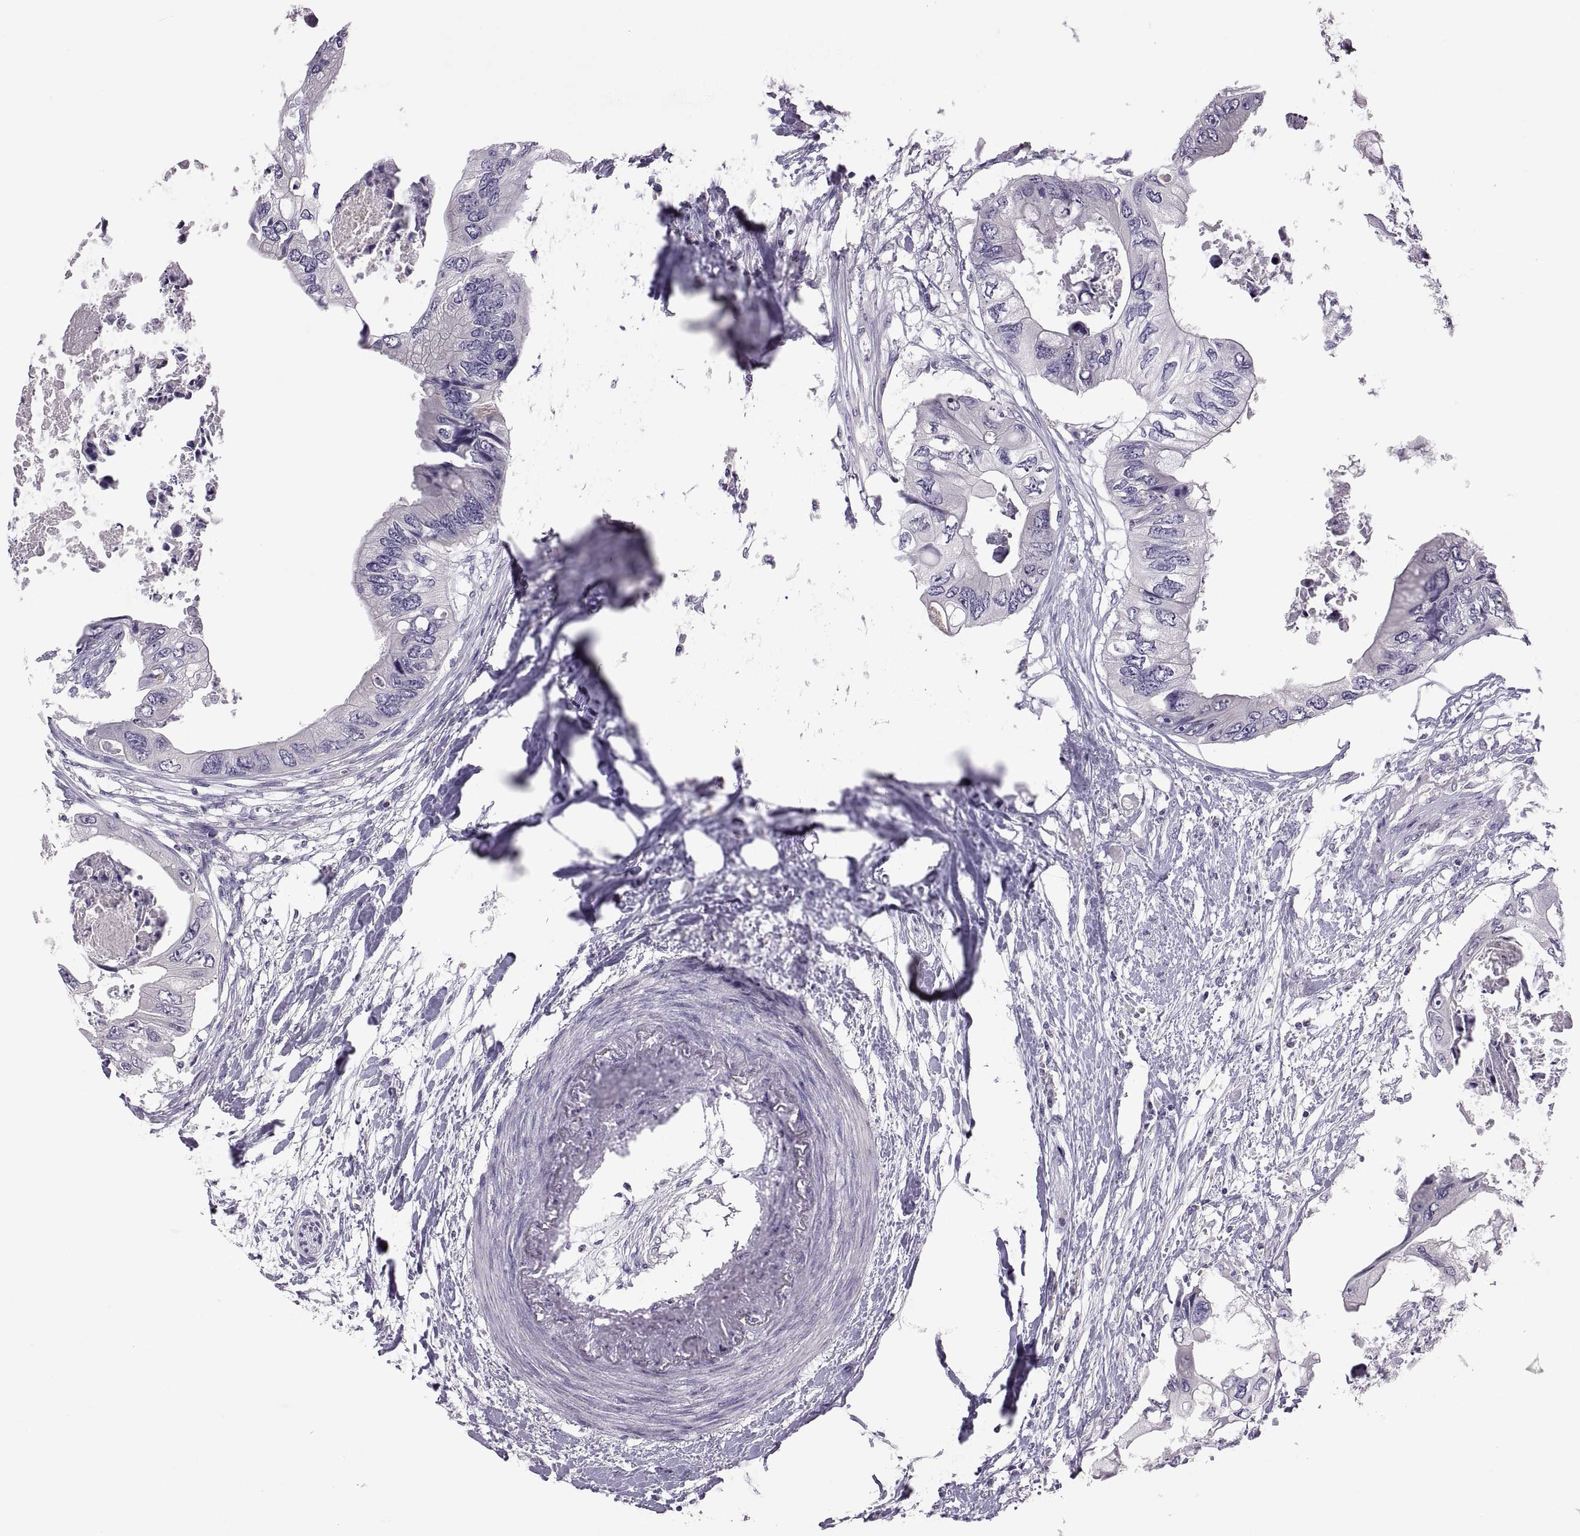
{"staining": {"intensity": "negative", "quantity": "none", "location": "none"}, "tissue": "colorectal cancer", "cell_type": "Tumor cells", "image_type": "cancer", "snomed": [{"axis": "morphology", "description": "Adenocarcinoma, NOS"}, {"axis": "topography", "description": "Rectum"}], "caption": "Protein analysis of colorectal cancer reveals no significant staining in tumor cells.", "gene": "TBX19", "patient": {"sex": "male", "age": 63}}